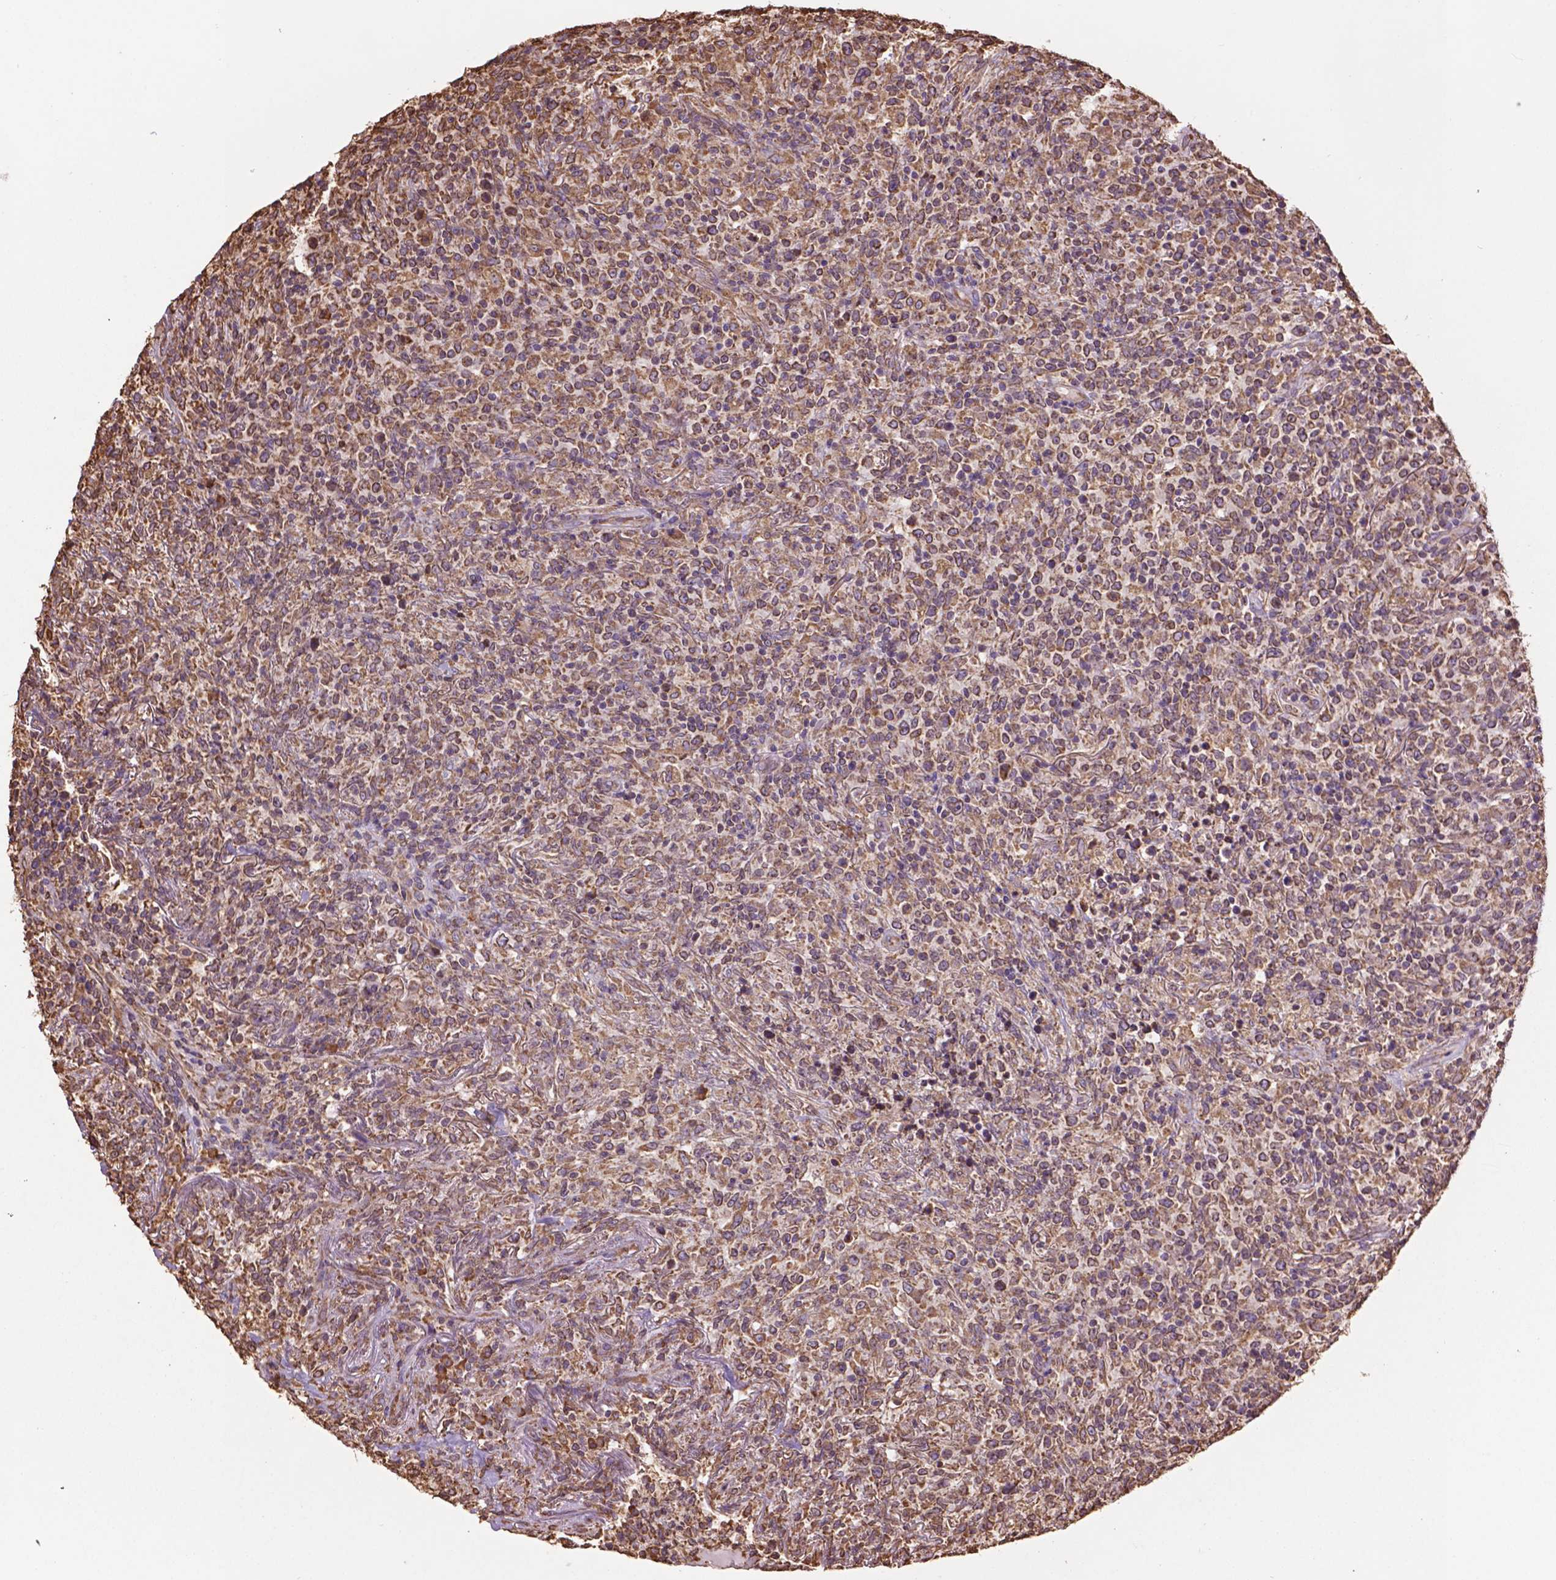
{"staining": {"intensity": "moderate", "quantity": ">75%", "location": "cytoplasmic/membranous"}, "tissue": "lymphoma", "cell_type": "Tumor cells", "image_type": "cancer", "snomed": [{"axis": "morphology", "description": "Malignant lymphoma, non-Hodgkin's type, High grade"}, {"axis": "topography", "description": "Lung"}], "caption": "A brown stain highlights moderate cytoplasmic/membranous positivity of a protein in malignant lymphoma, non-Hodgkin's type (high-grade) tumor cells.", "gene": "PPP2R5E", "patient": {"sex": "male", "age": 79}}